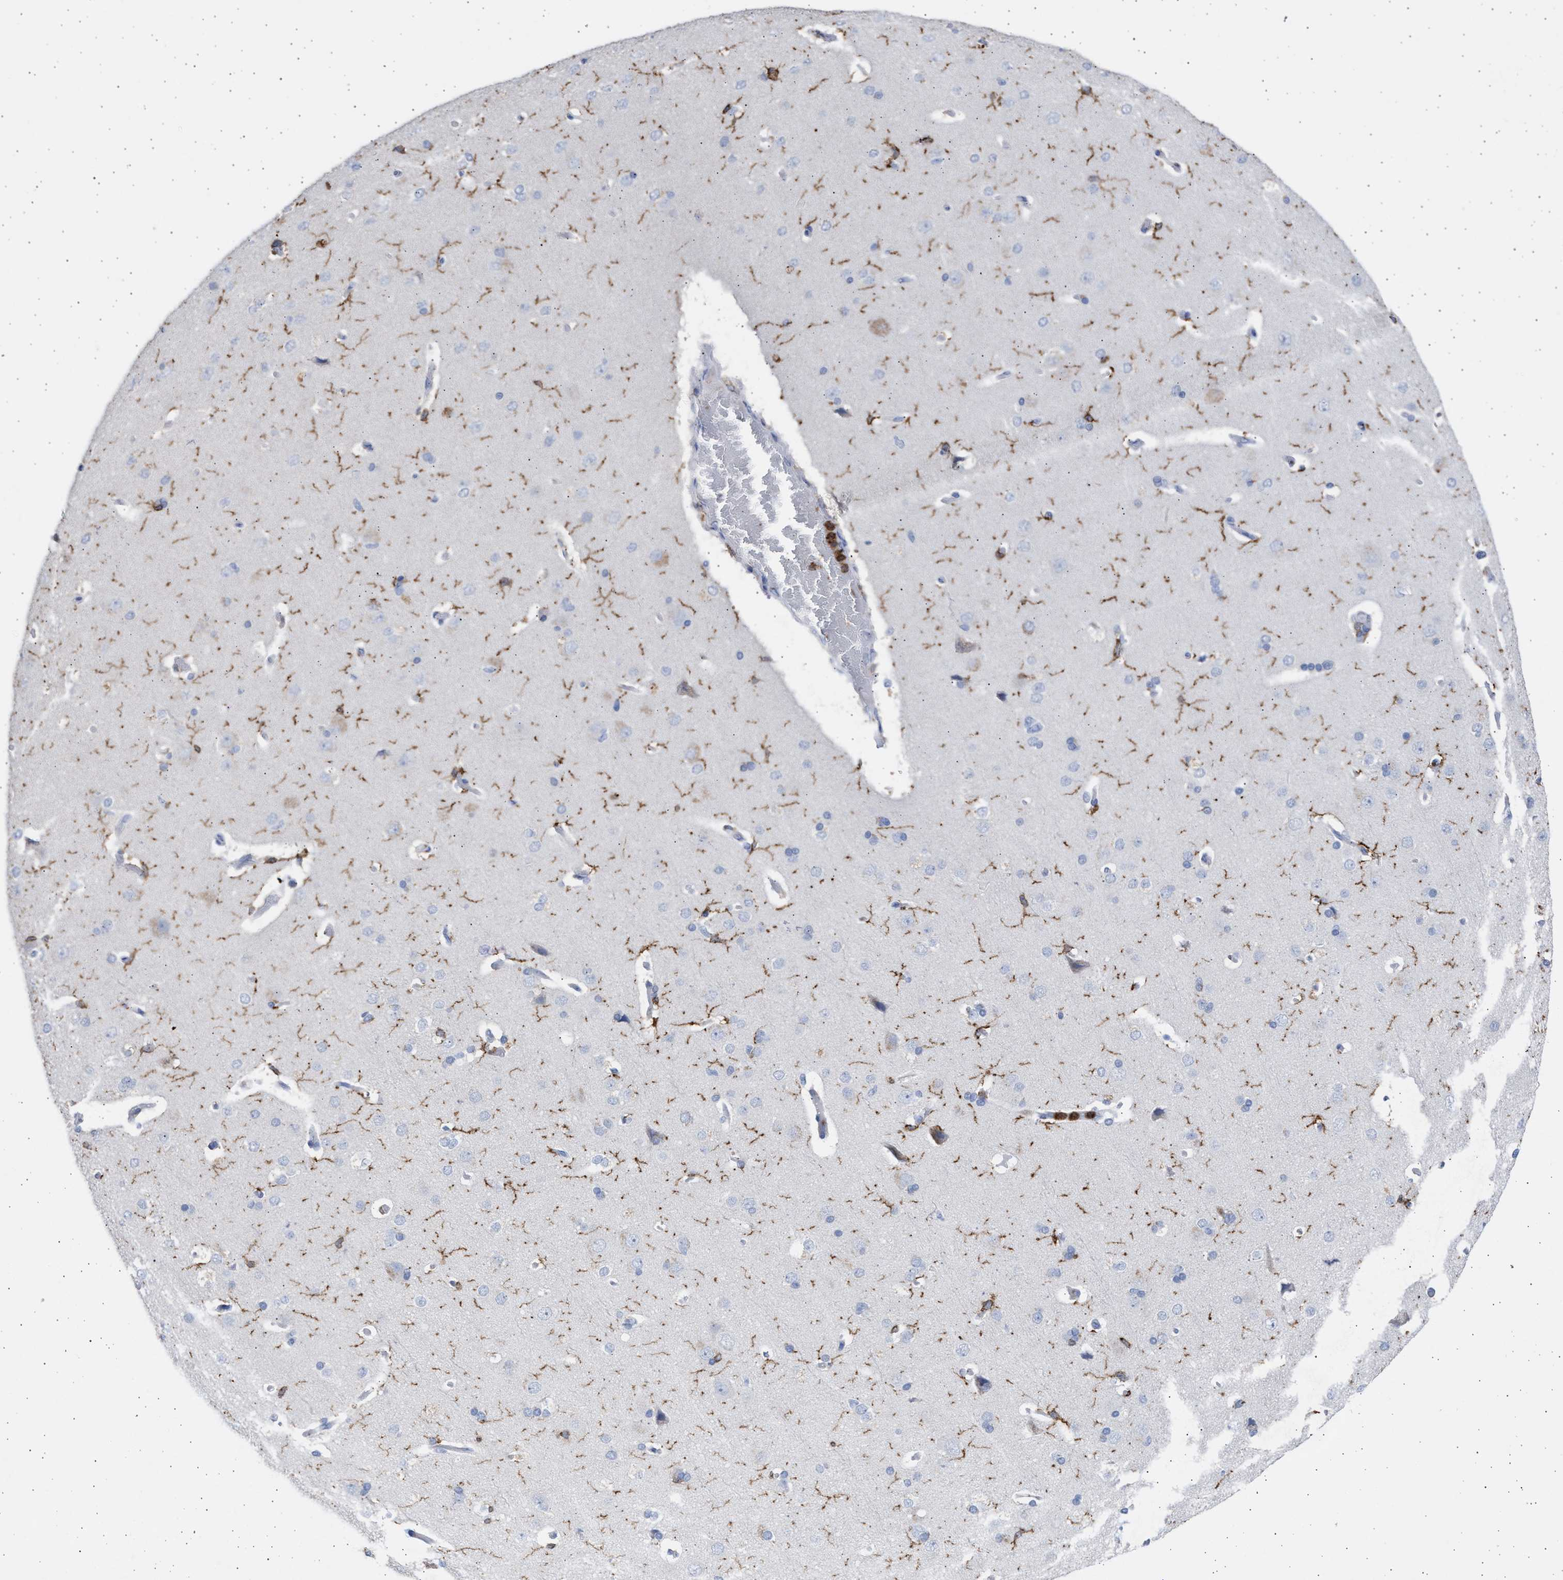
{"staining": {"intensity": "negative", "quantity": "none", "location": "none"}, "tissue": "cerebral cortex", "cell_type": "Endothelial cells", "image_type": "normal", "snomed": [{"axis": "morphology", "description": "Normal tissue, NOS"}, {"axis": "topography", "description": "Cerebral cortex"}], "caption": "This image is of unremarkable cerebral cortex stained with immunohistochemistry (IHC) to label a protein in brown with the nuclei are counter-stained blue. There is no staining in endothelial cells. (DAB immunohistochemistry visualized using brightfield microscopy, high magnification).", "gene": "FCER1A", "patient": {"sex": "male", "age": 62}}